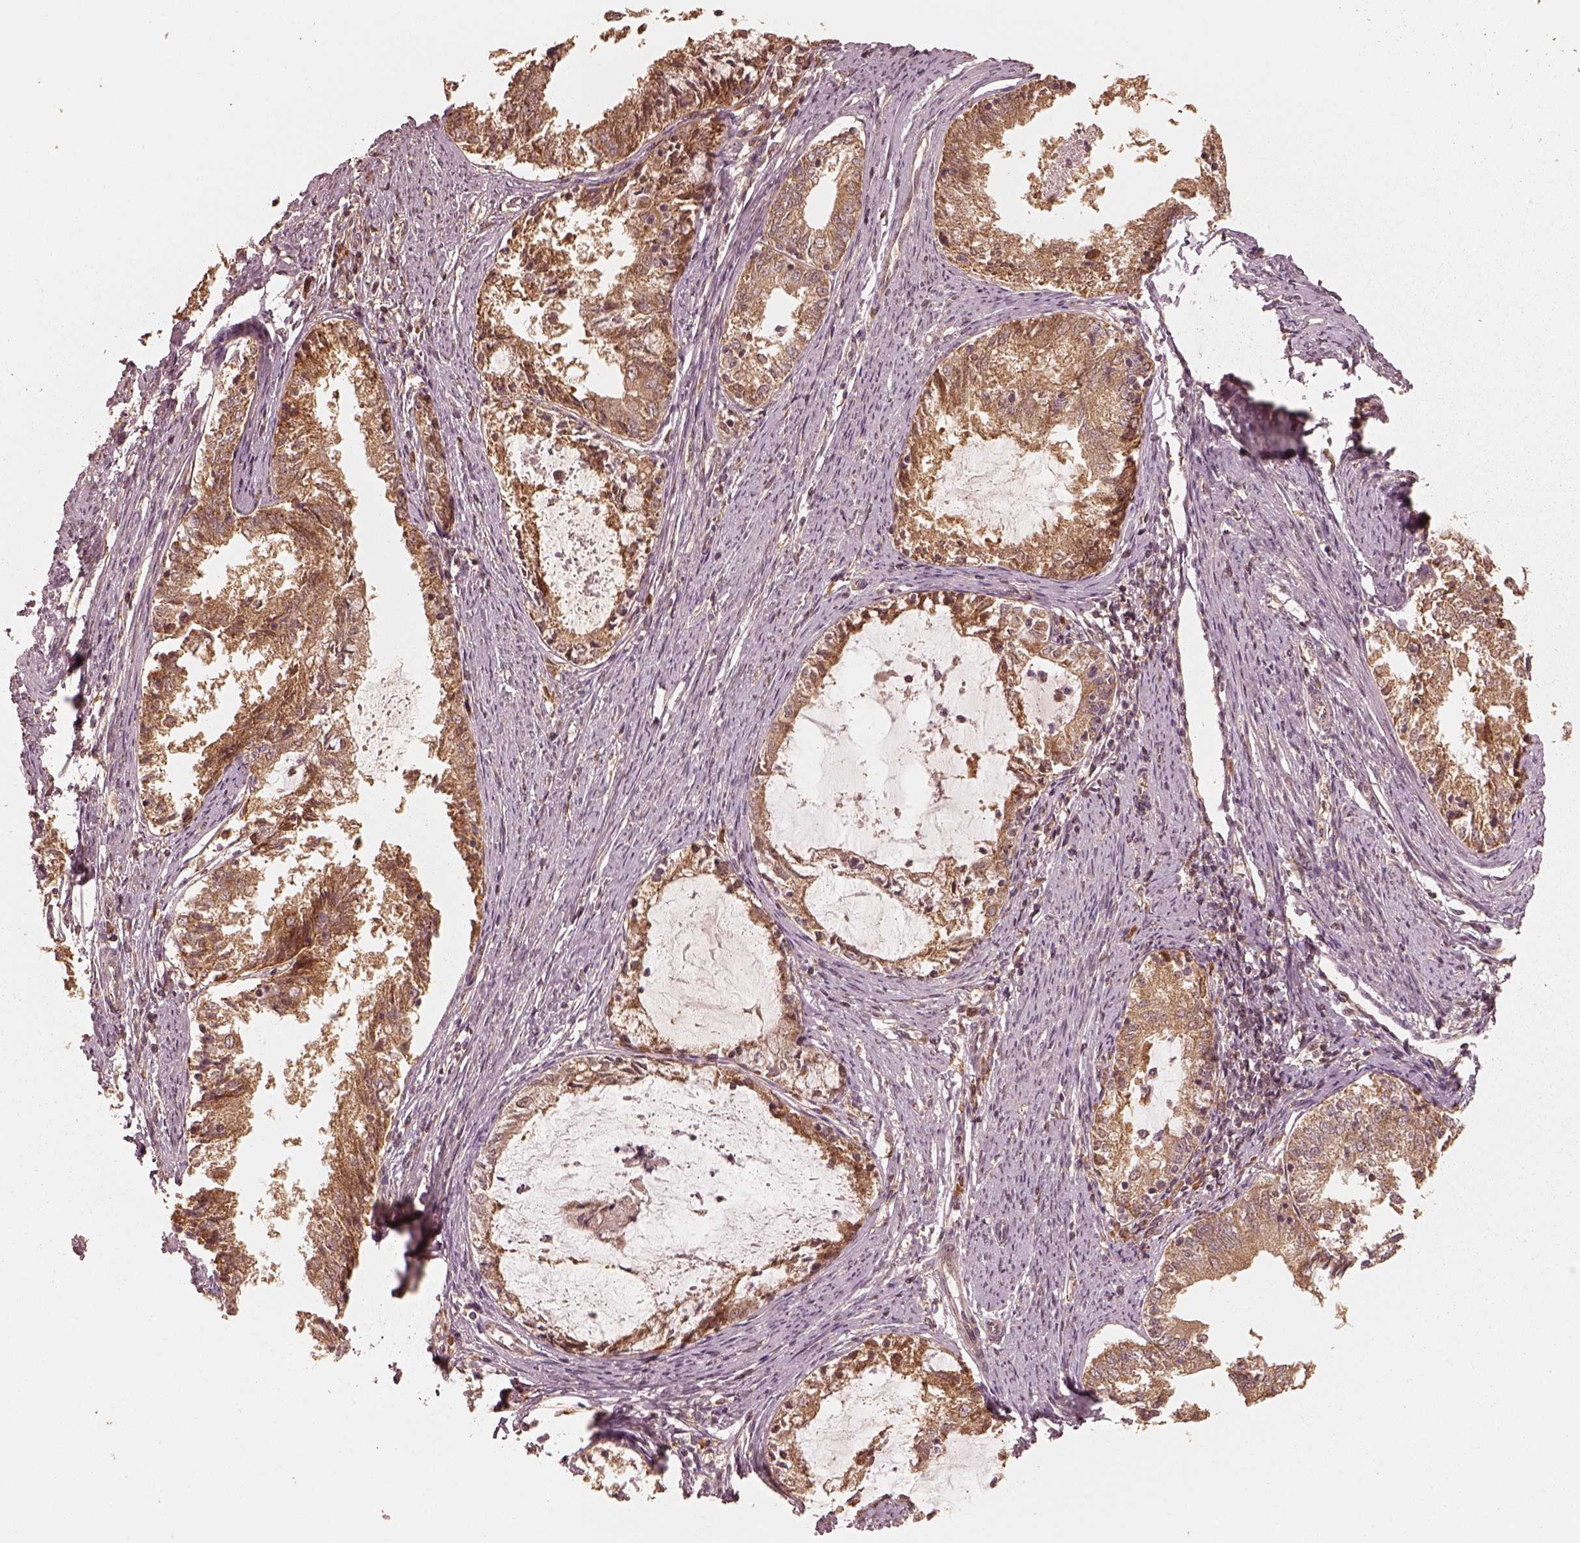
{"staining": {"intensity": "moderate", "quantity": ">75%", "location": "cytoplasmic/membranous"}, "tissue": "endometrial cancer", "cell_type": "Tumor cells", "image_type": "cancer", "snomed": [{"axis": "morphology", "description": "Adenocarcinoma, NOS"}, {"axis": "topography", "description": "Endometrium"}], "caption": "Immunohistochemical staining of endometrial cancer (adenocarcinoma) displays medium levels of moderate cytoplasmic/membranous protein staining in about >75% of tumor cells.", "gene": "DNAJC25", "patient": {"sex": "female", "age": 57}}